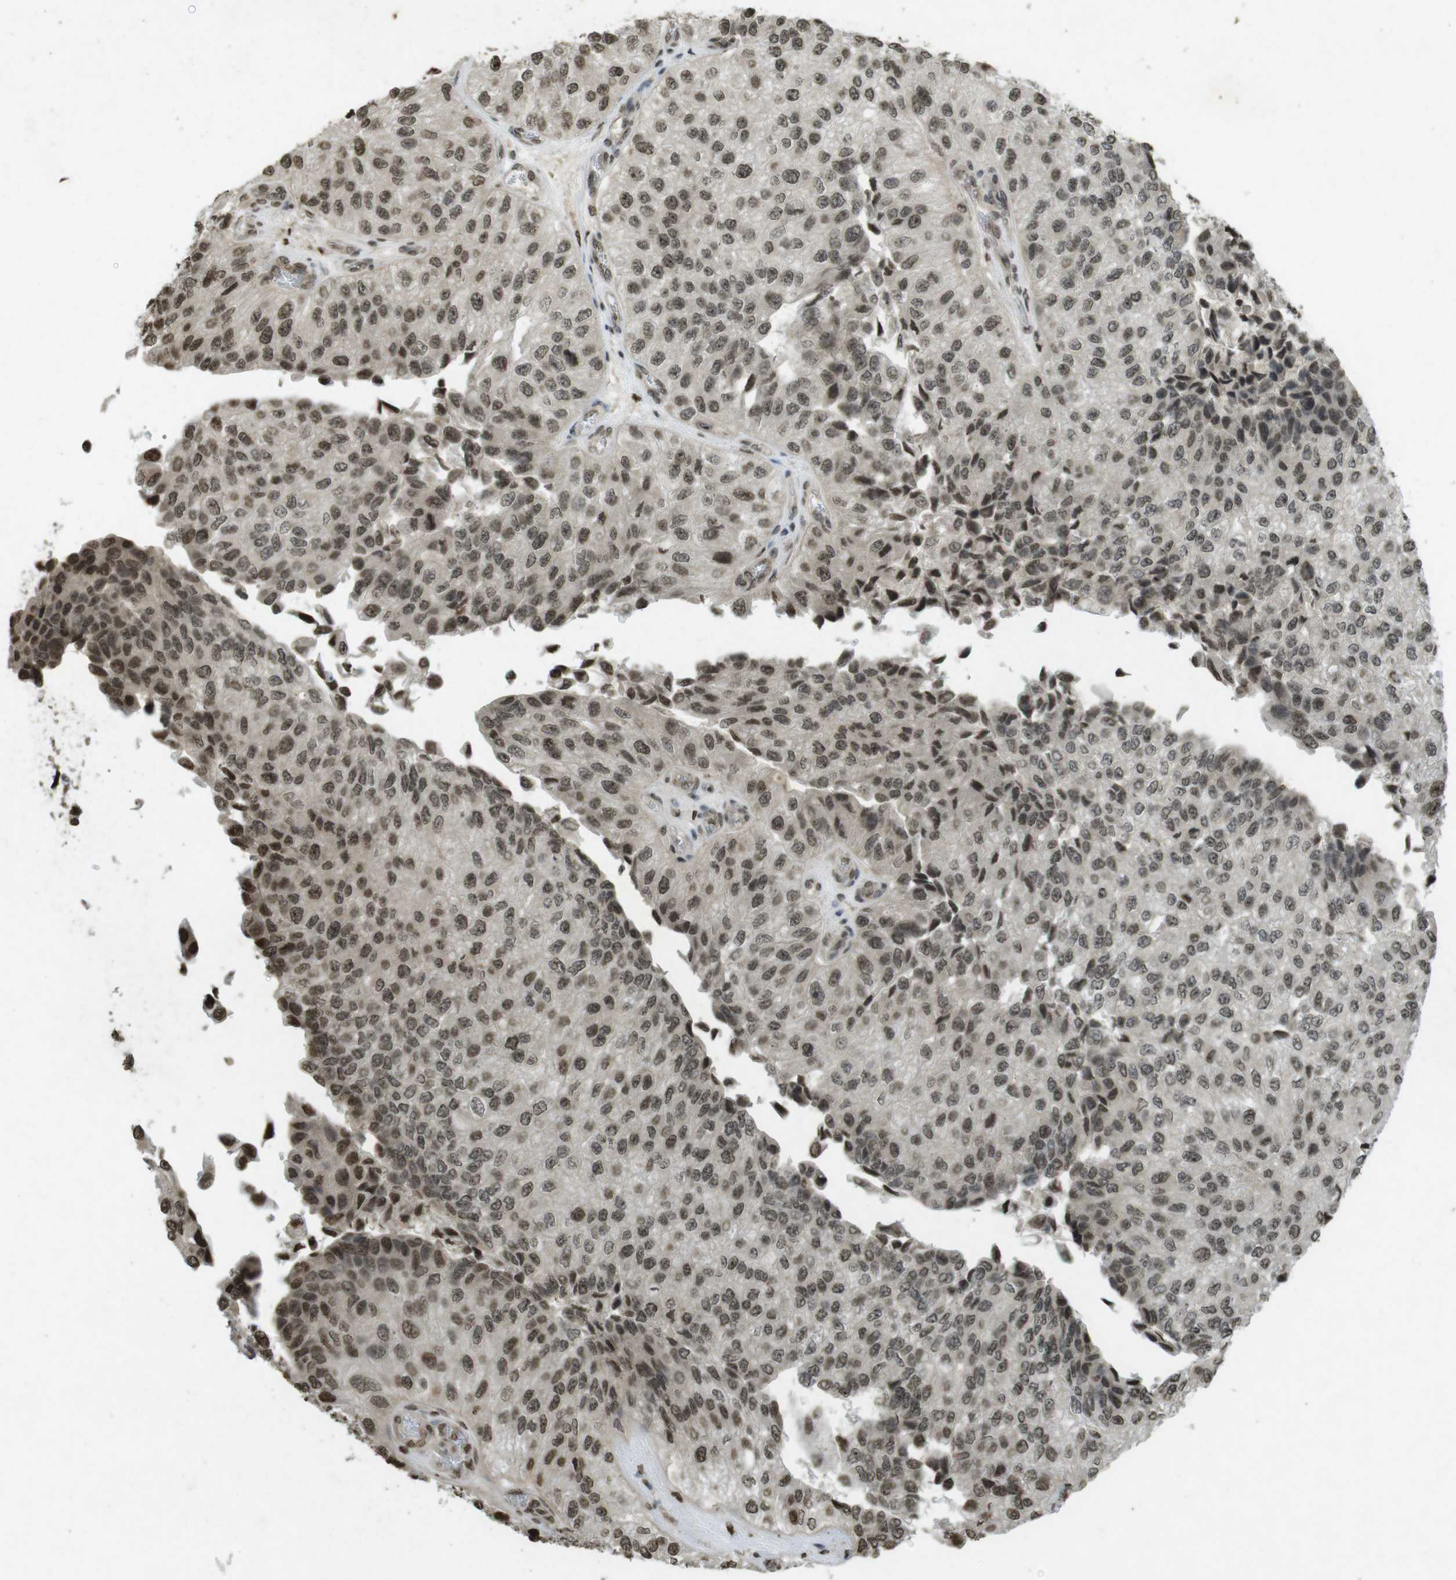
{"staining": {"intensity": "moderate", "quantity": ">75%", "location": "nuclear"}, "tissue": "urothelial cancer", "cell_type": "Tumor cells", "image_type": "cancer", "snomed": [{"axis": "morphology", "description": "Urothelial carcinoma, High grade"}, {"axis": "topography", "description": "Kidney"}, {"axis": "topography", "description": "Urinary bladder"}], "caption": "An image showing moderate nuclear staining in about >75% of tumor cells in urothelial cancer, as visualized by brown immunohistochemical staining.", "gene": "ORC4", "patient": {"sex": "male", "age": 77}}